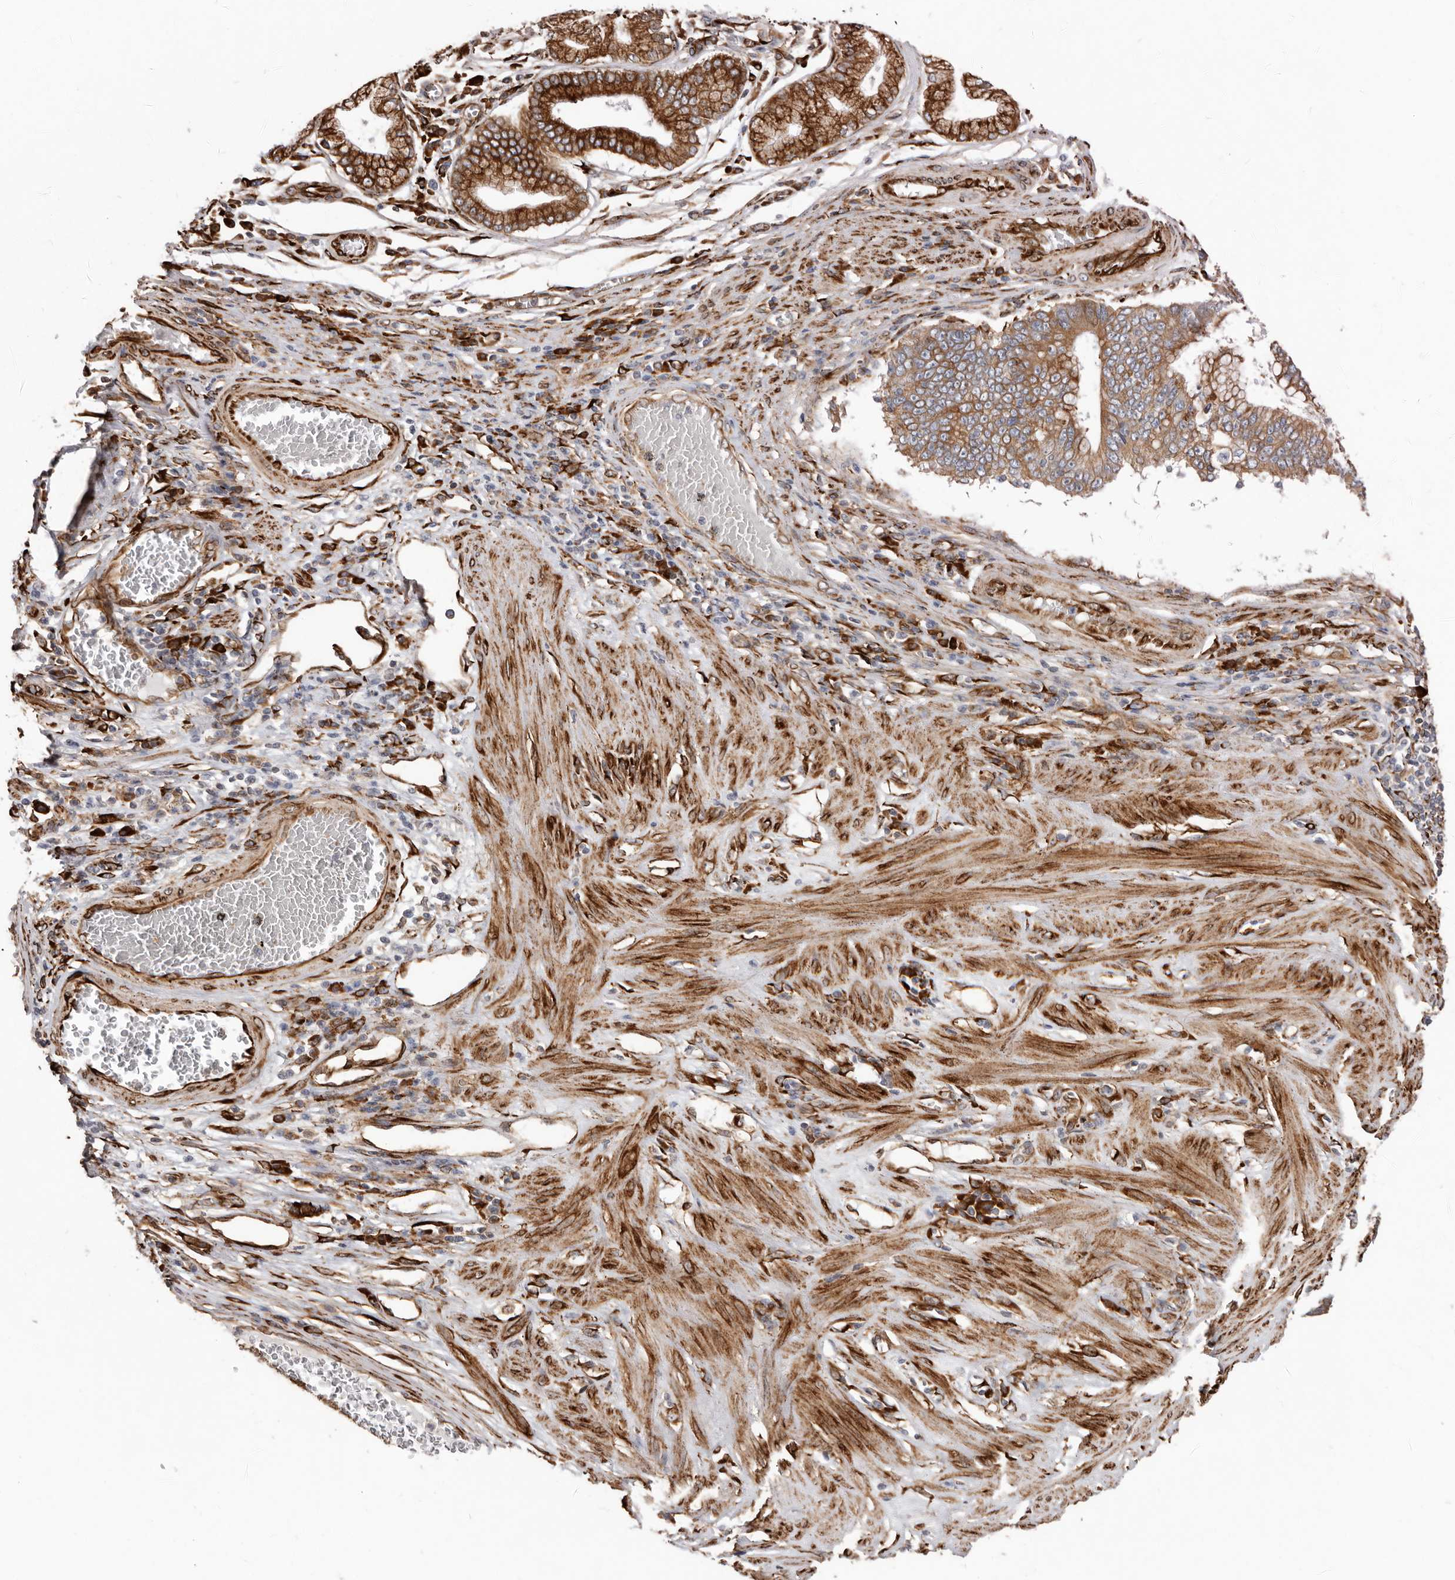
{"staining": {"intensity": "strong", "quantity": "25%-75%", "location": "cytoplasmic/membranous"}, "tissue": "stomach cancer", "cell_type": "Tumor cells", "image_type": "cancer", "snomed": [{"axis": "morphology", "description": "Adenocarcinoma, NOS"}, {"axis": "topography", "description": "Stomach"}], "caption": "IHC photomicrograph of human stomach cancer stained for a protein (brown), which reveals high levels of strong cytoplasmic/membranous staining in approximately 25%-75% of tumor cells.", "gene": "WDTC1", "patient": {"sex": "male", "age": 59}}